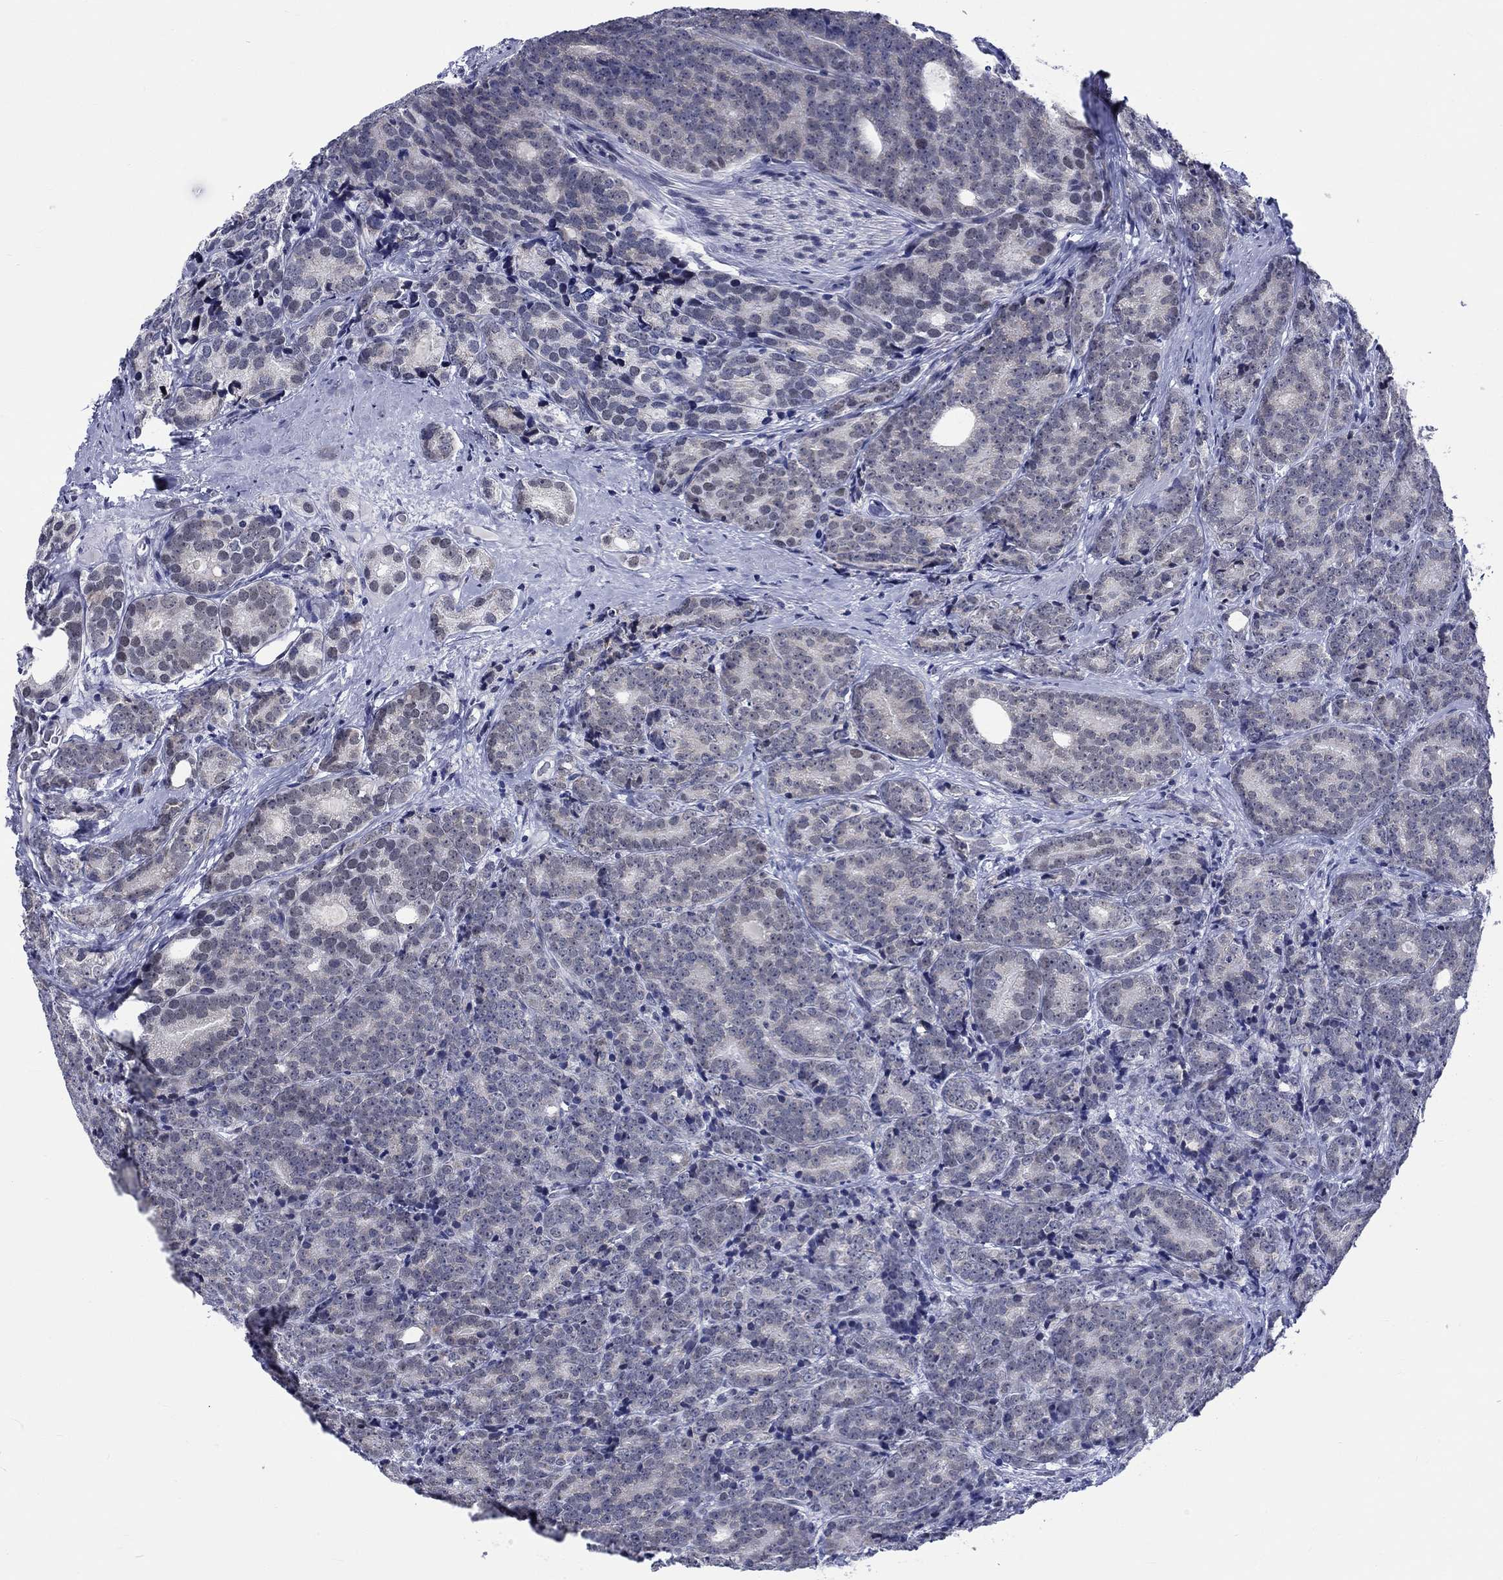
{"staining": {"intensity": "negative", "quantity": "none", "location": "none"}, "tissue": "prostate cancer", "cell_type": "Tumor cells", "image_type": "cancer", "snomed": [{"axis": "morphology", "description": "Adenocarcinoma, NOS"}, {"axis": "topography", "description": "Prostate"}], "caption": "High power microscopy histopathology image of an immunohistochemistry histopathology image of prostate adenocarcinoma, revealing no significant positivity in tumor cells.", "gene": "ST6GALNAC1", "patient": {"sex": "male", "age": 71}}